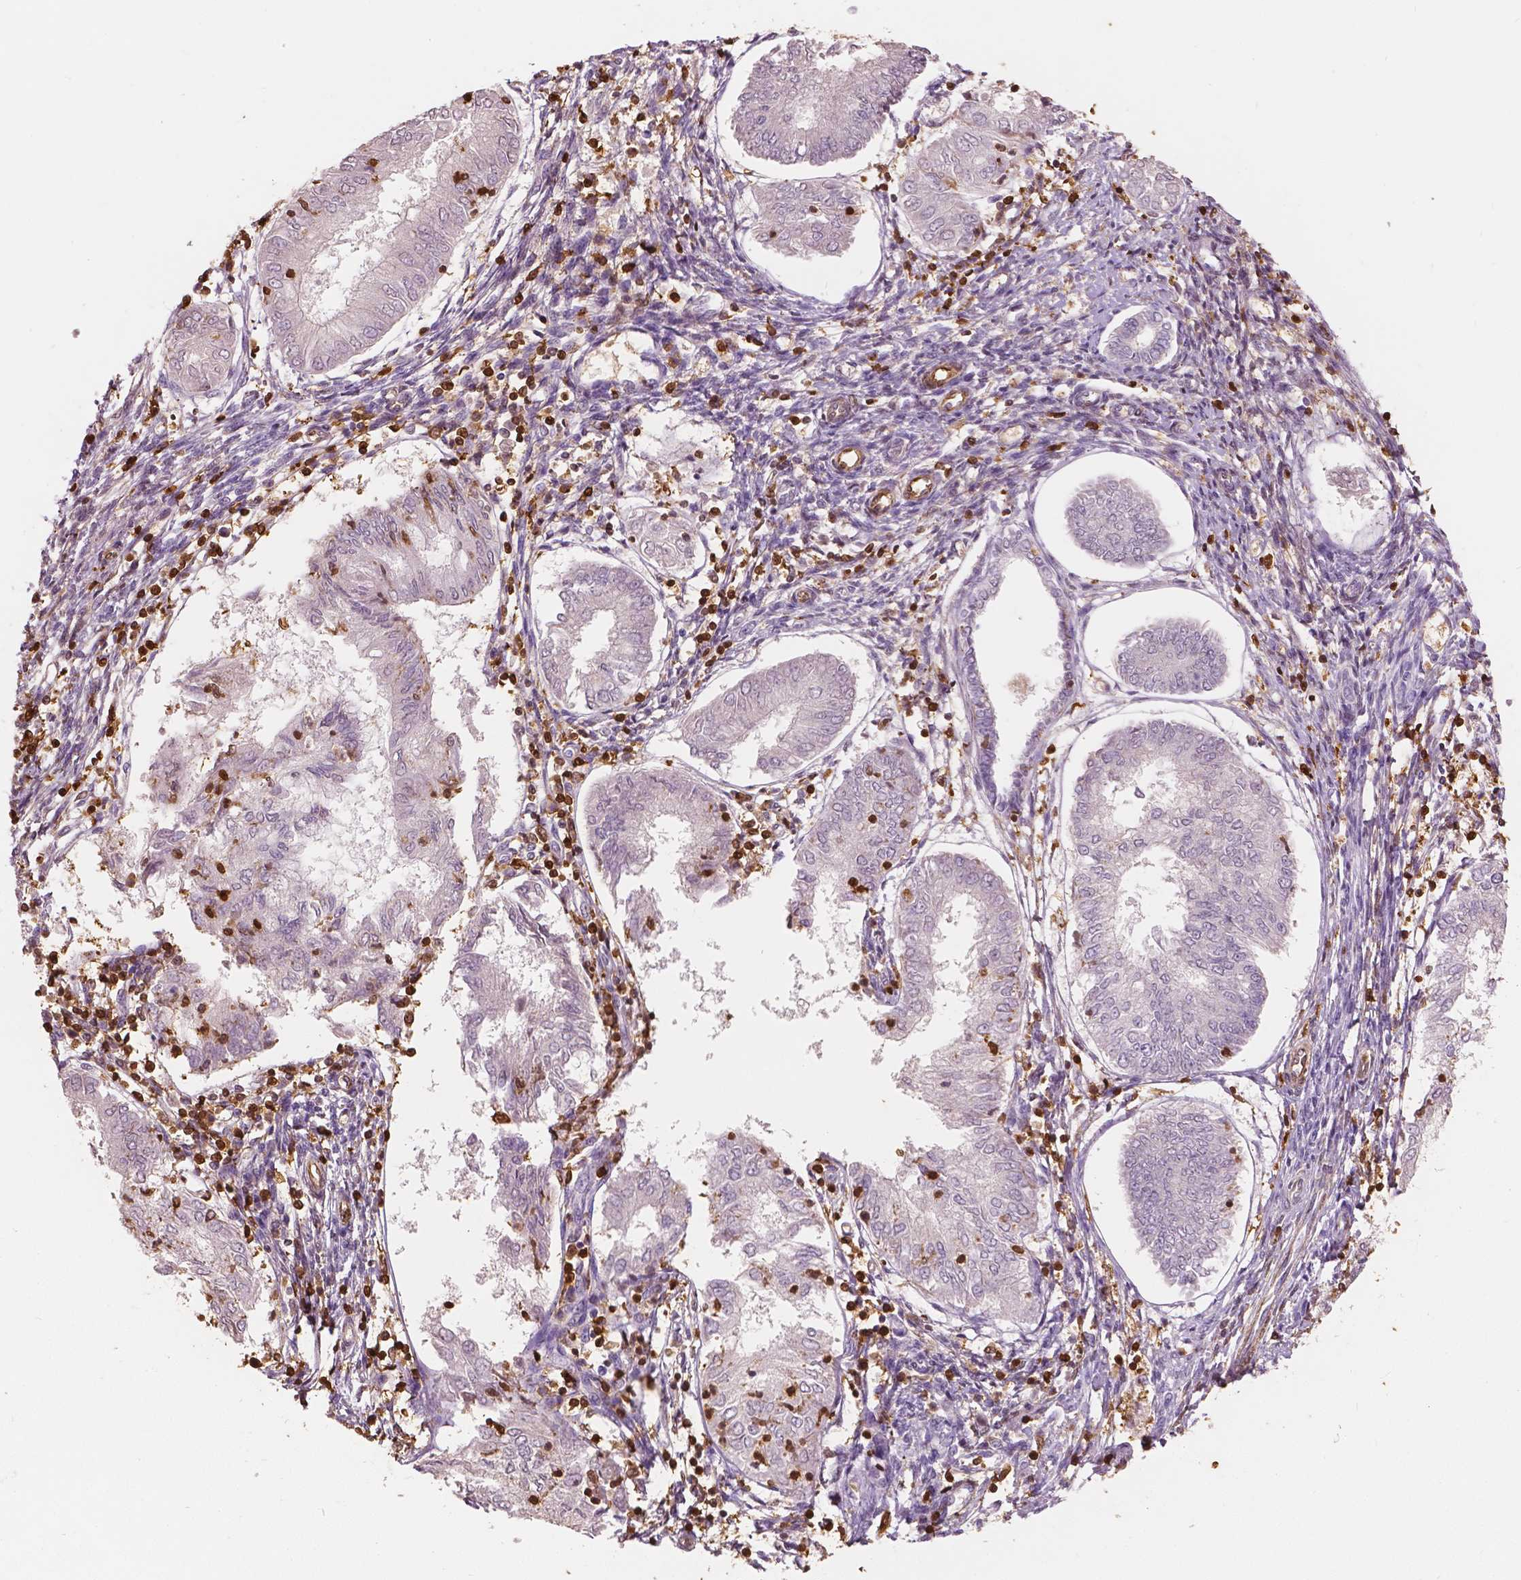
{"staining": {"intensity": "negative", "quantity": "none", "location": "none"}, "tissue": "endometrial cancer", "cell_type": "Tumor cells", "image_type": "cancer", "snomed": [{"axis": "morphology", "description": "Adenocarcinoma, NOS"}, {"axis": "topography", "description": "Endometrium"}], "caption": "IHC photomicrograph of human endometrial cancer stained for a protein (brown), which displays no staining in tumor cells.", "gene": "S100A4", "patient": {"sex": "female", "age": 68}}